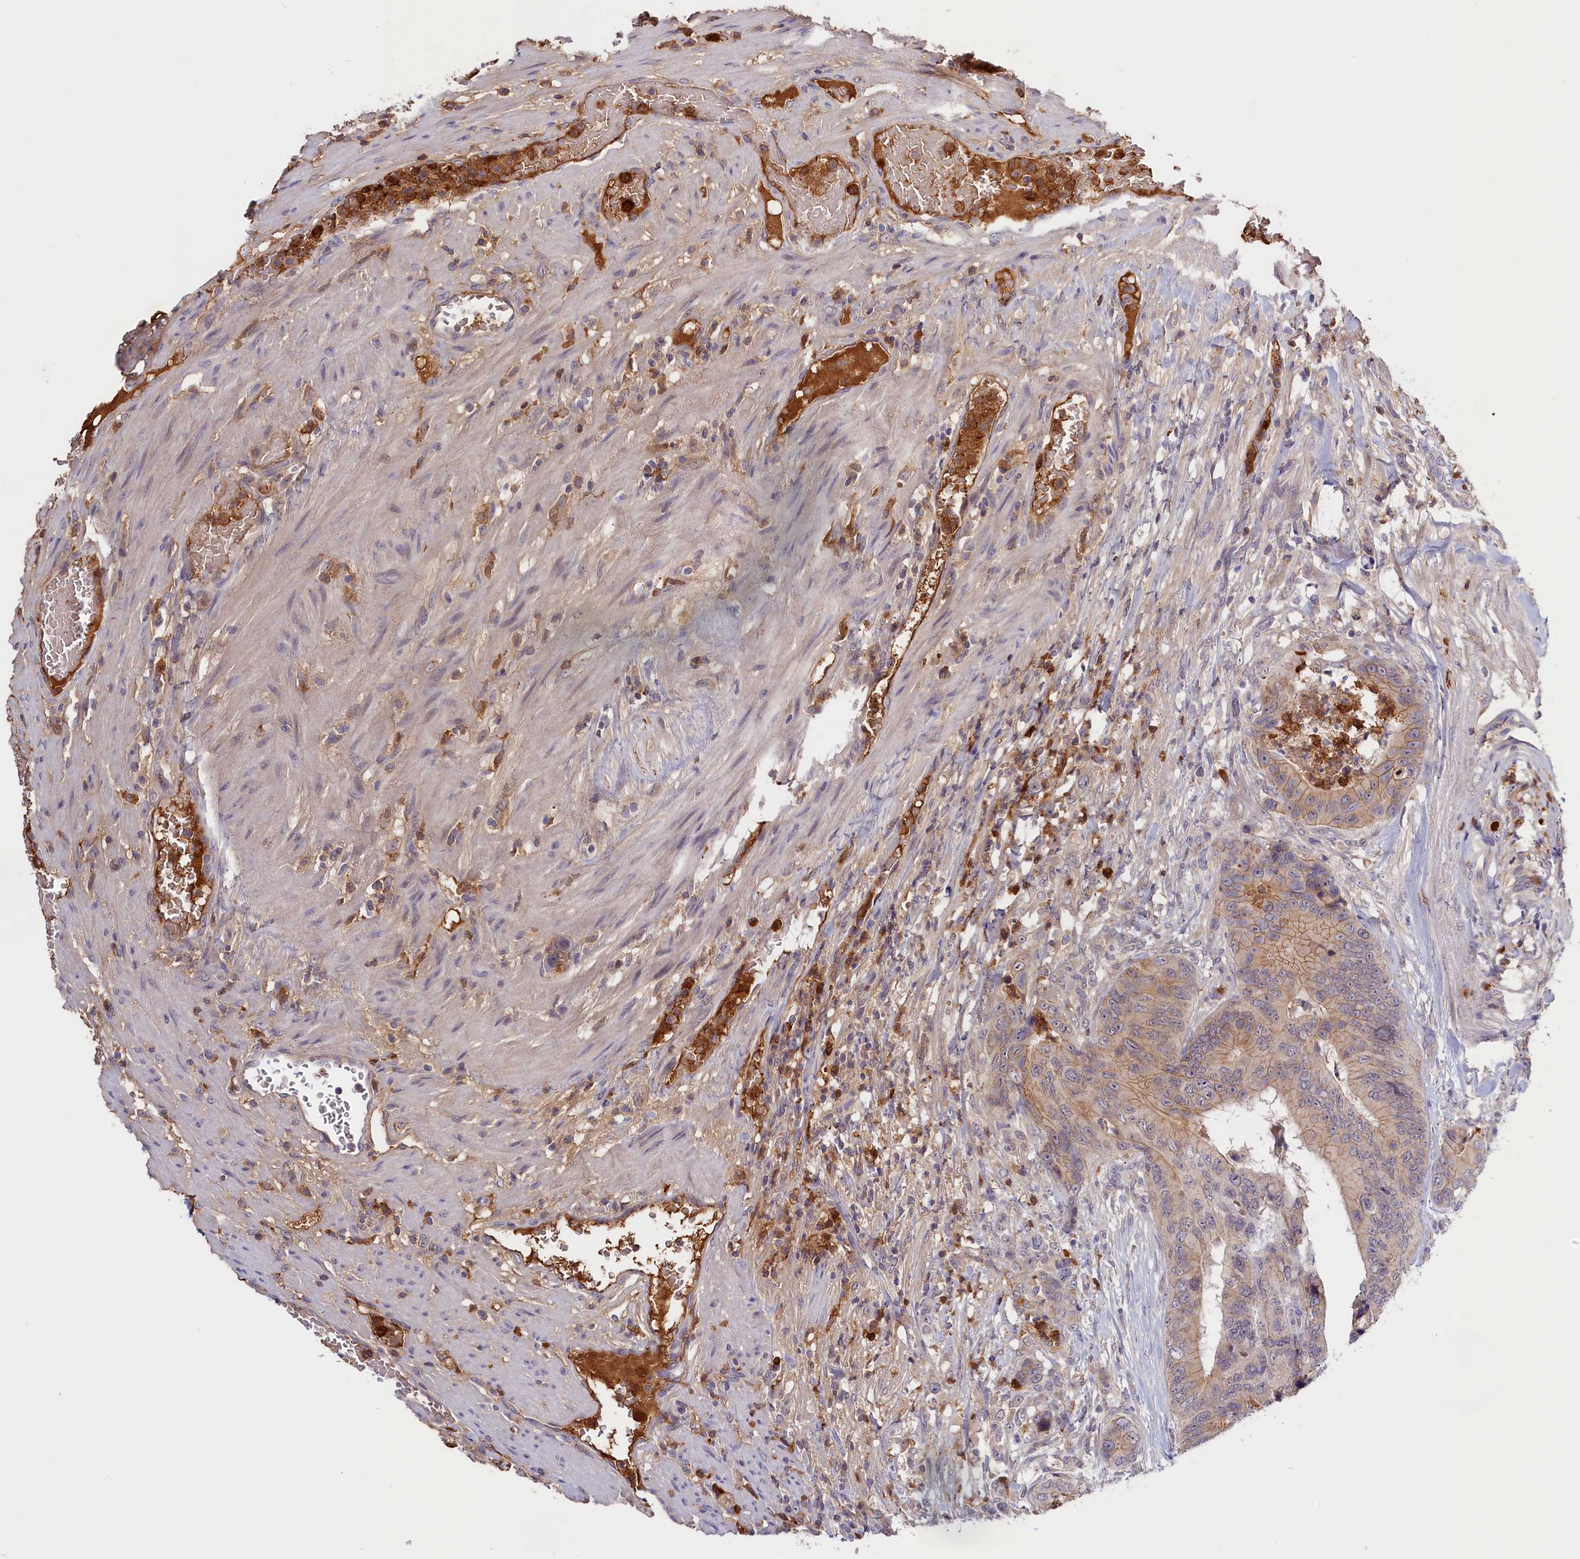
{"staining": {"intensity": "weak", "quantity": "25%-75%", "location": "cytoplasmic/membranous"}, "tissue": "colorectal cancer", "cell_type": "Tumor cells", "image_type": "cancer", "snomed": [{"axis": "morphology", "description": "Adenocarcinoma, NOS"}, {"axis": "topography", "description": "Colon"}], "caption": "Tumor cells exhibit weak cytoplasmic/membranous positivity in about 25%-75% of cells in colorectal cancer. (DAB IHC, brown staining for protein, blue staining for nuclei).", "gene": "ADGRD1", "patient": {"sex": "male", "age": 84}}